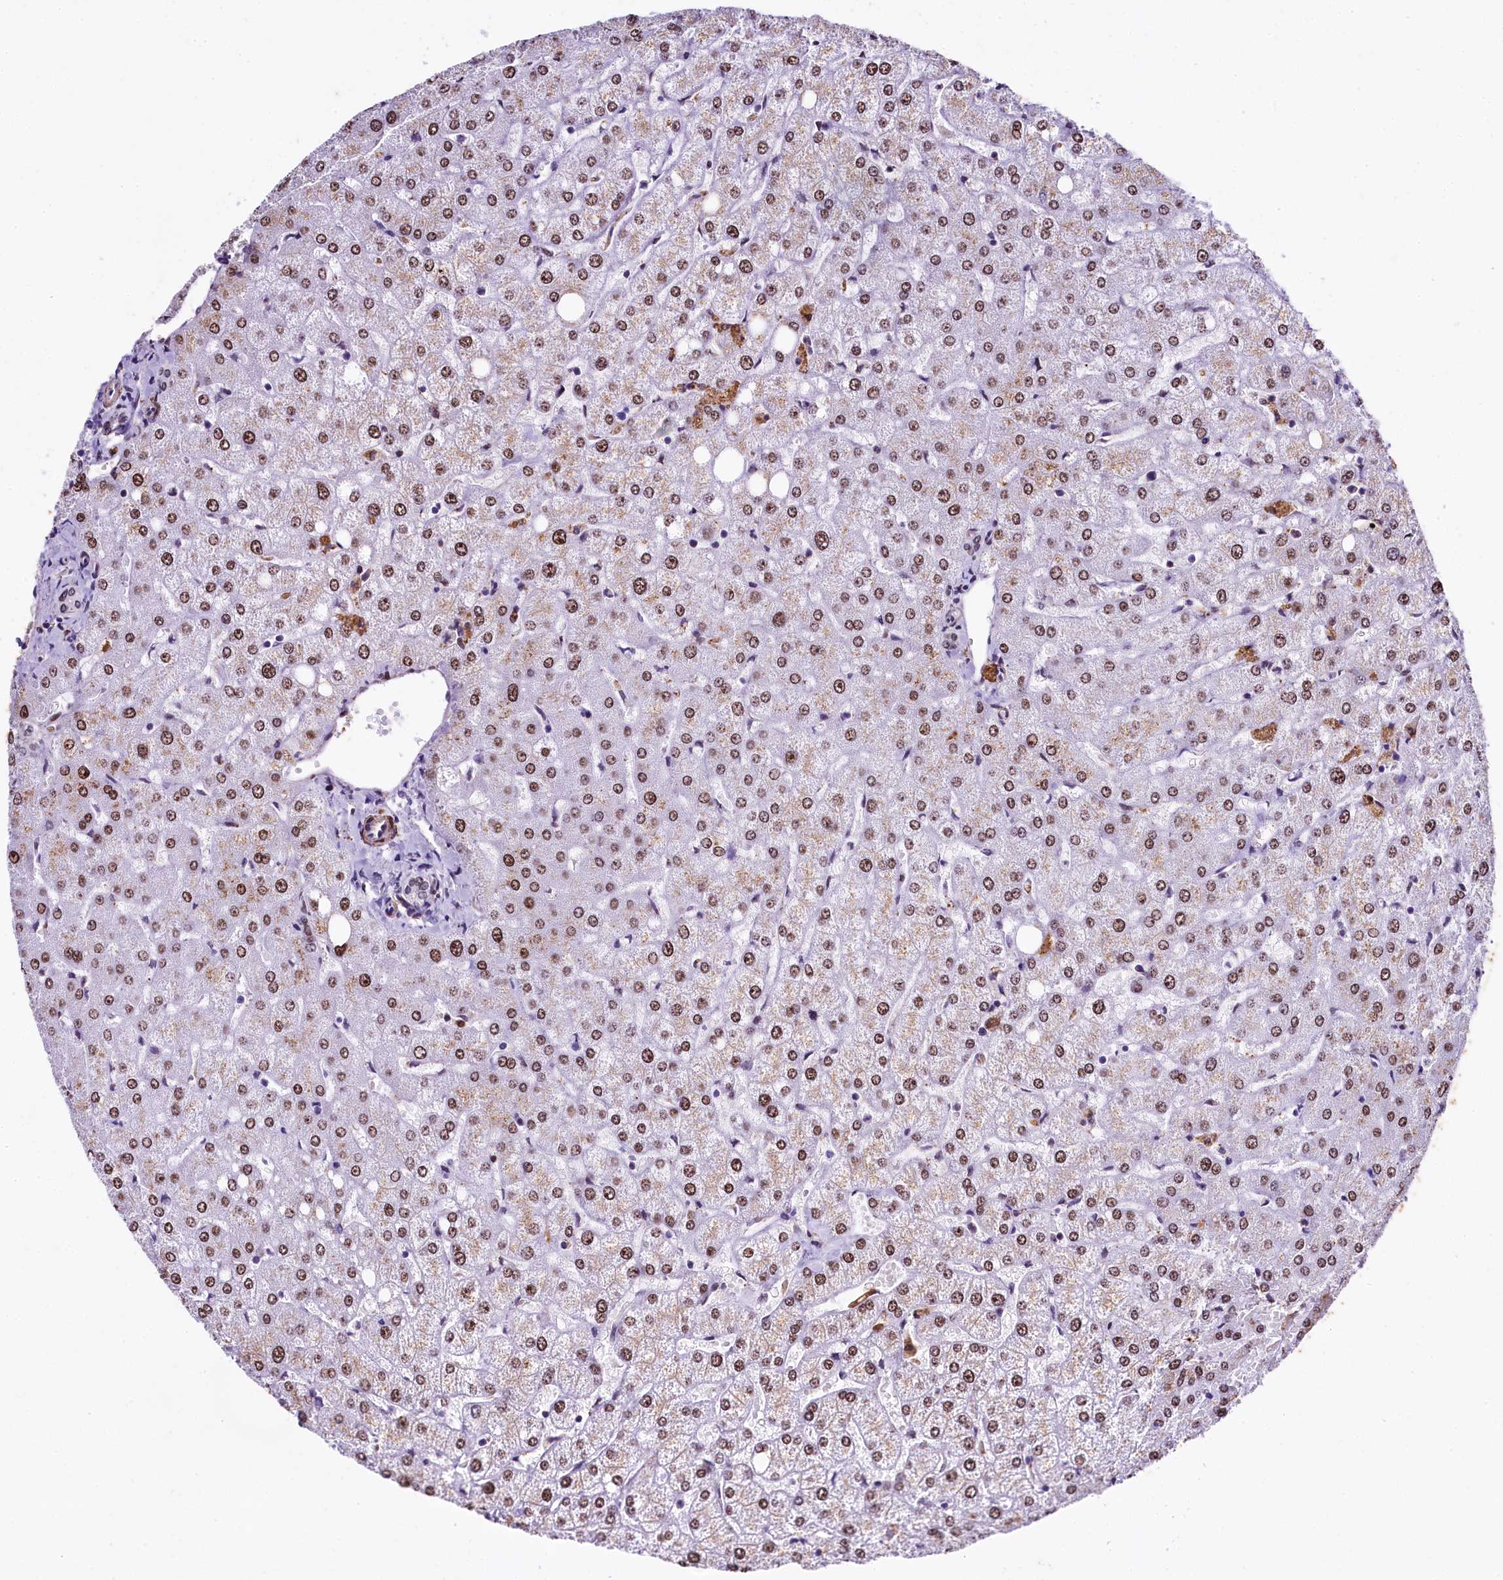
{"staining": {"intensity": "weak", "quantity": "25%-75%", "location": "nuclear"}, "tissue": "liver", "cell_type": "Cholangiocytes", "image_type": "normal", "snomed": [{"axis": "morphology", "description": "Normal tissue, NOS"}, {"axis": "topography", "description": "Liver"}], "caption": "Immunohistochemical staining of unremarkable liver displays low levels of weak nuclear positivity in about 25%-75% of cholangiocytes.", "gene": "SAMD10", "patient": {"sex": "female", "age": 54}}